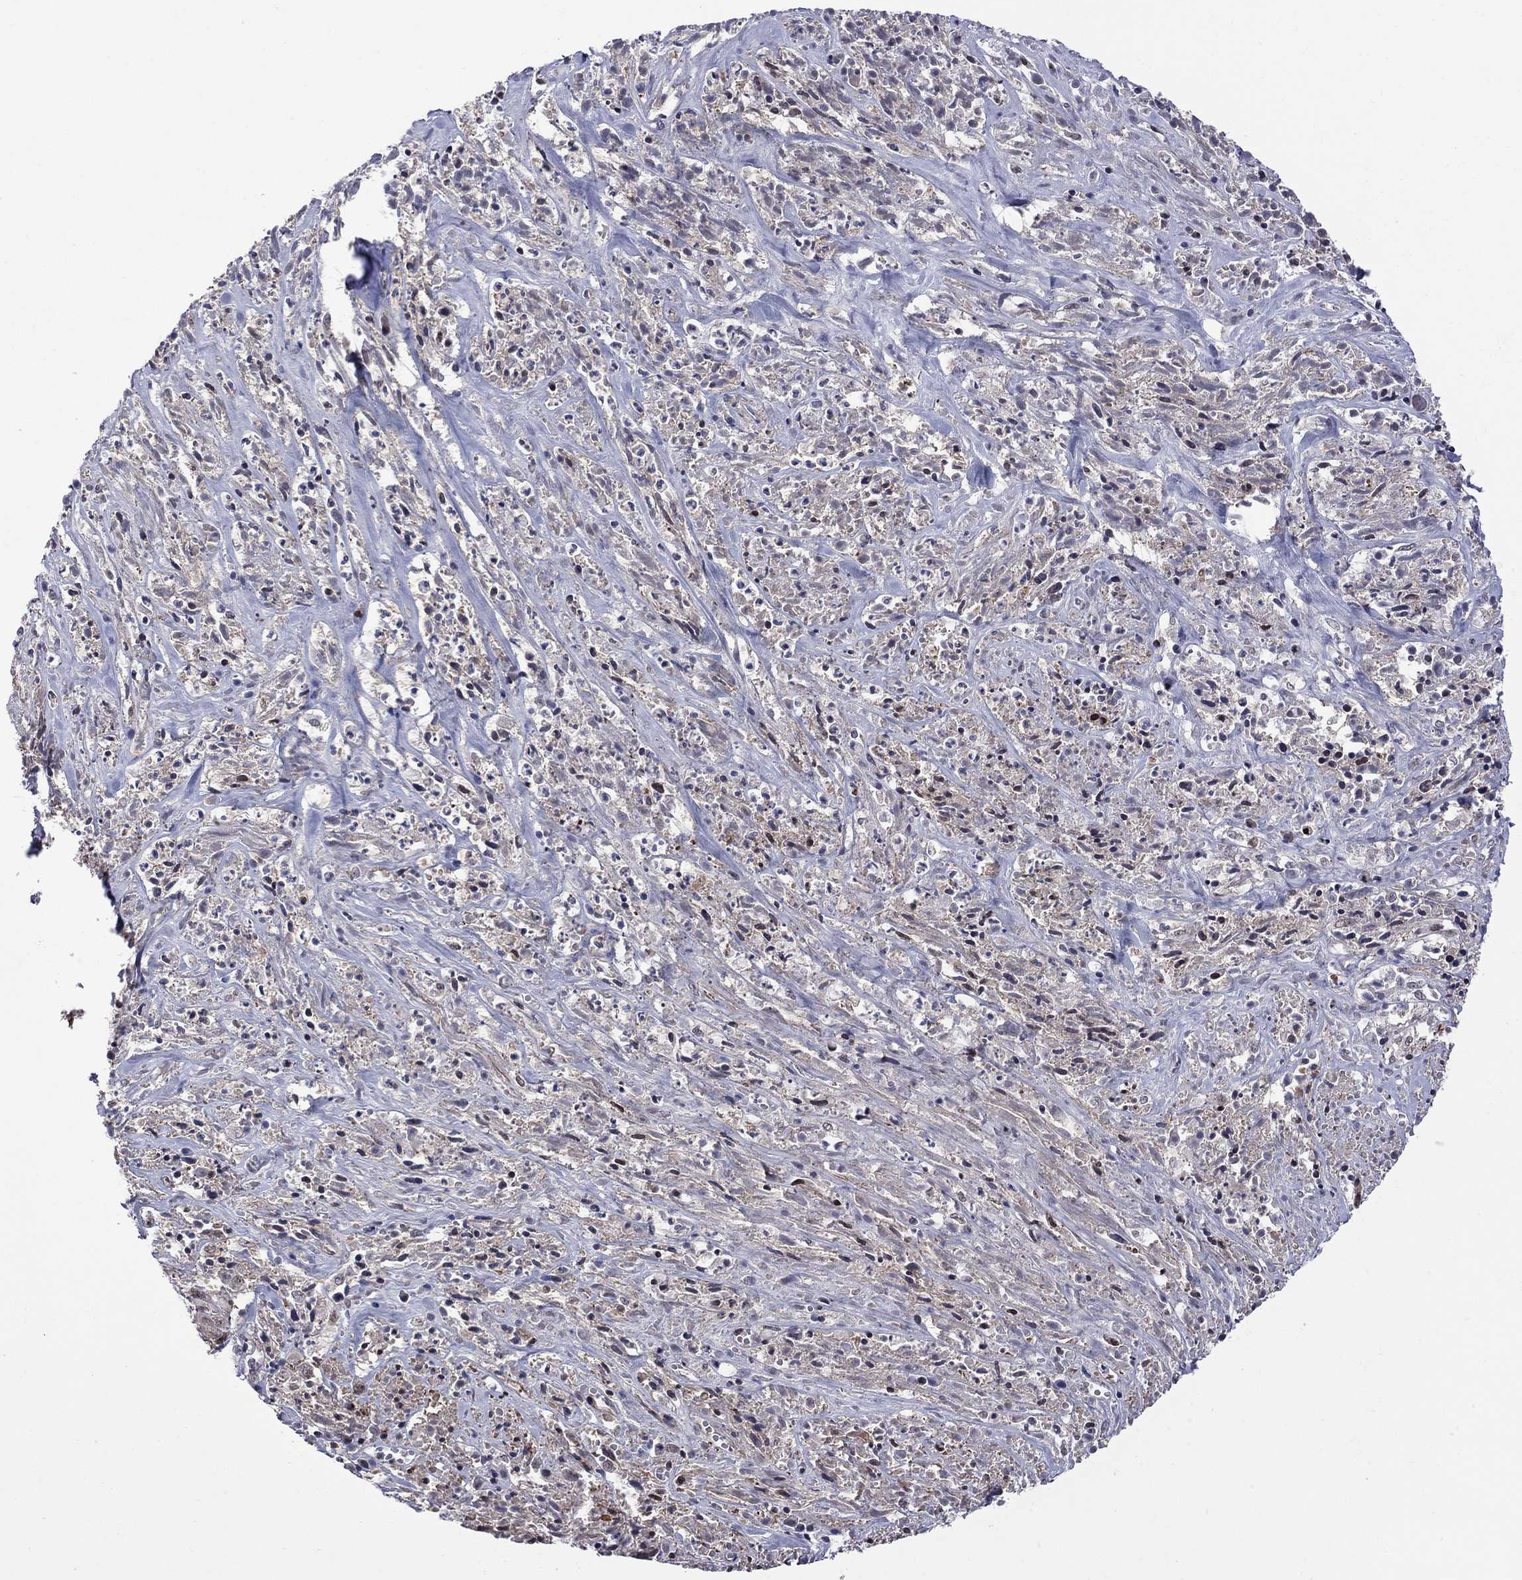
{"staining": {"intensity": "moderate", "quantity": "<25%", "location": "nuclear"}, "tissue": "melanoma", "cell_type": "Tumor cells", "image_type": "cancer", "snomed": [{"axis": "morphology", "description": "Malignant melanoma, NOS"}, {"axis": "topography", "description": "Skin"}], "caption": "IHC of human malignant melanoma displays low levels of moderate nuclear expression in about <25% of tumor cells.", "gene": "BRF1", "patient": {"sex": "female", "age": 91}}